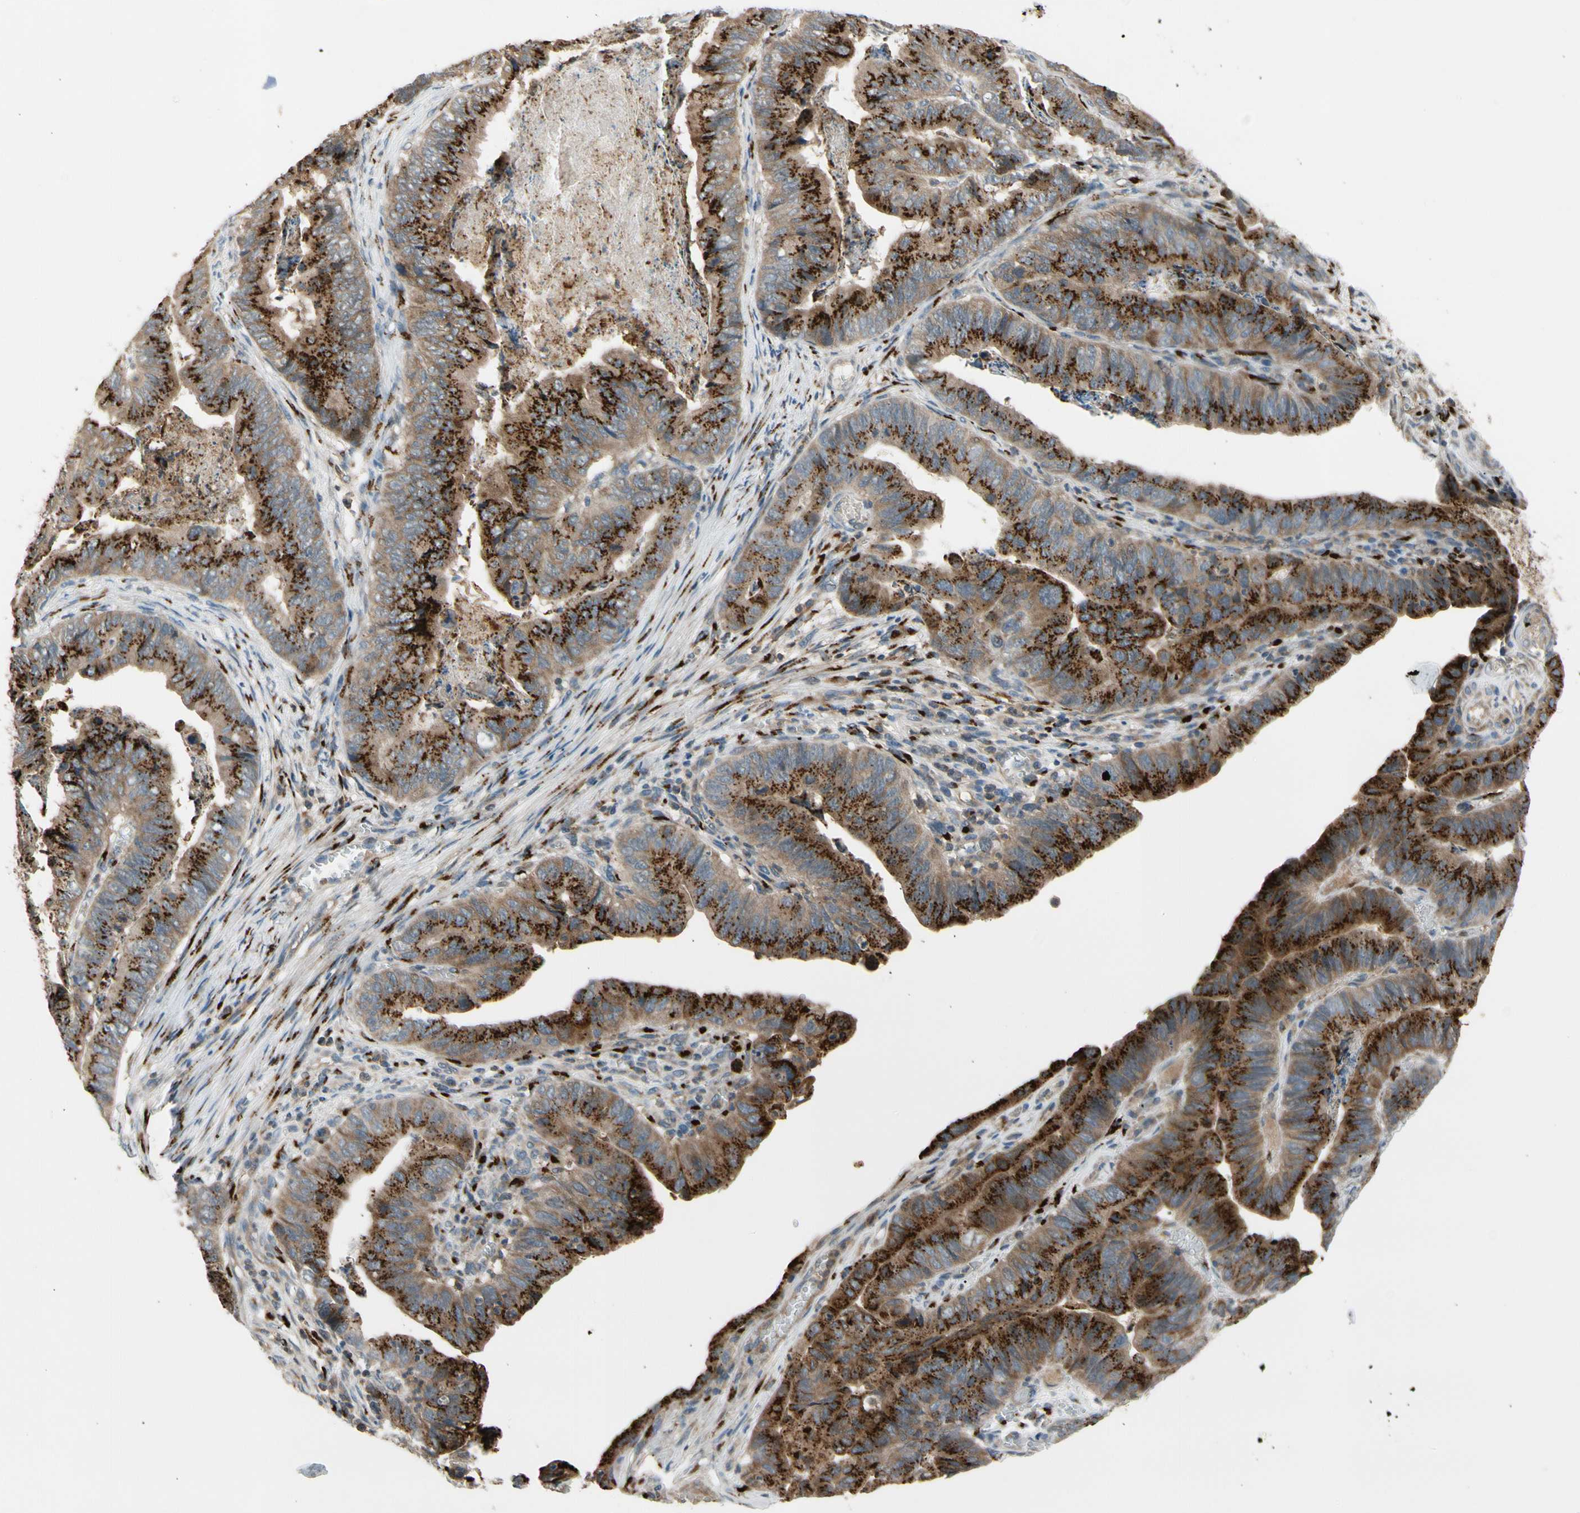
{"staining": {"intensity": "strong", "quantity": ">75%", "location": "cytoplasmic/membranous"}, "tissue": "stomach cancer", "cell_type": "Tumor cells", "image_type": "cancer", "snomed": [{"axis": "morphology", "description": "Adenocarcinoma, NOS"}, {"axis": "topography", "description": "Stomach, lower"}], "caption": "This histopathology image shows IHC staining of human stomach adenocarcinoma, with high strong cytoplasmic/membranous positivity in approximately >75% of tumor cells.", "gene": "GALNT5", "patient": {"sex": "male", "age": 77}}